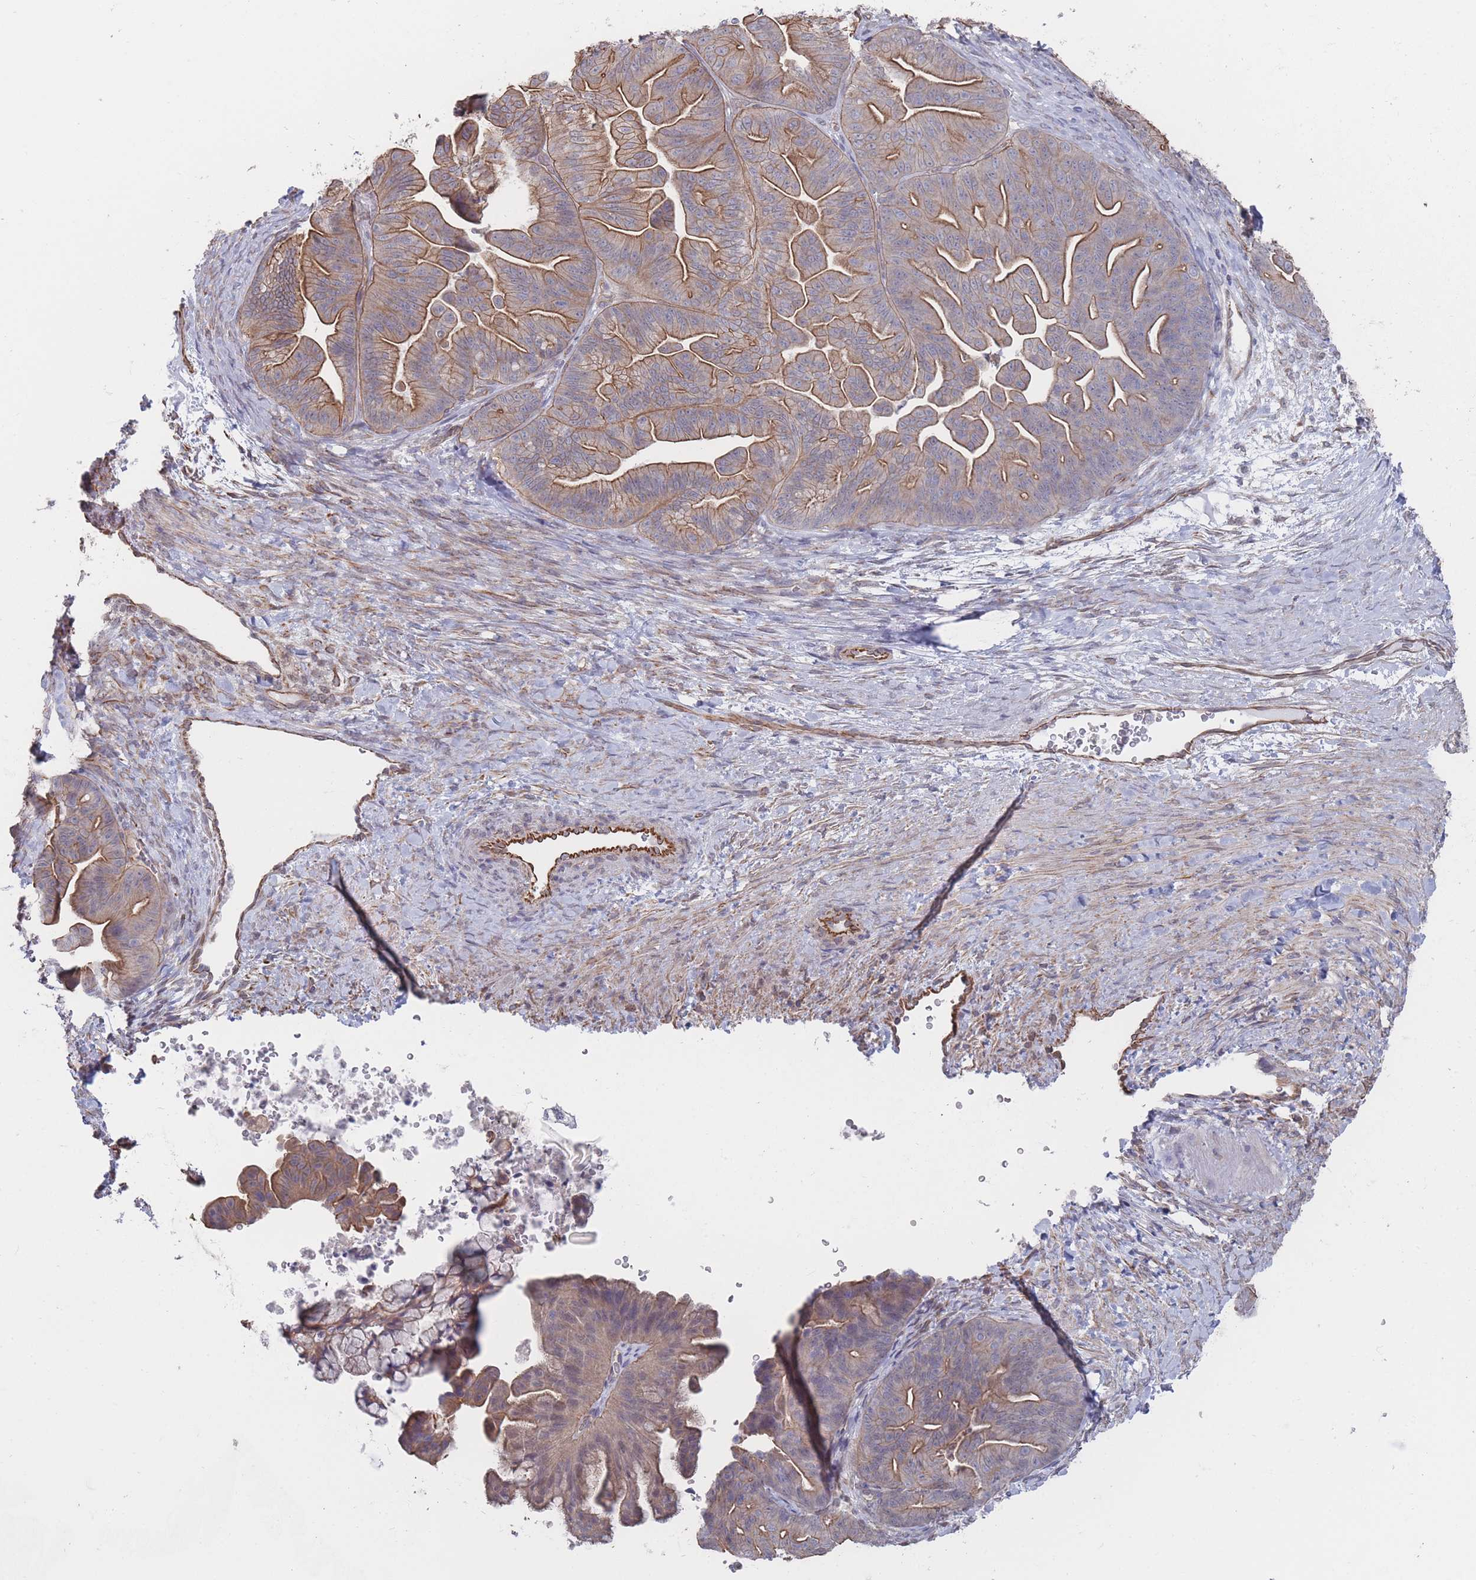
{"staining": {"intensity": "moderate", "quantity": ">75%", "location": "cytoplasmic/membranous"}, "tissue": "ovarian cancer", "cell_type": "Tumor cells", "image_type": "cancer", "snomed": [{"axis": "morphology", "description": "Cystadenocarcinoma, mucinous, NOS"}, {"axis": "topography", "description": "Ovary"}], "caption": "A brown stain shows moderate cytoplasmic/membranous expression of a protein in human mucinous cystadenocarcinoma (ovarian) tumor cells. The staining was performed using DAB (3,3'-diaminobenzidine) to visualize the protein expression in brown, while the nuclei were stained in blue with hematoxylin (Magnification: 20x).", "gene": "SLC1A6", "patient": {"sex": "female", "age": 67}}